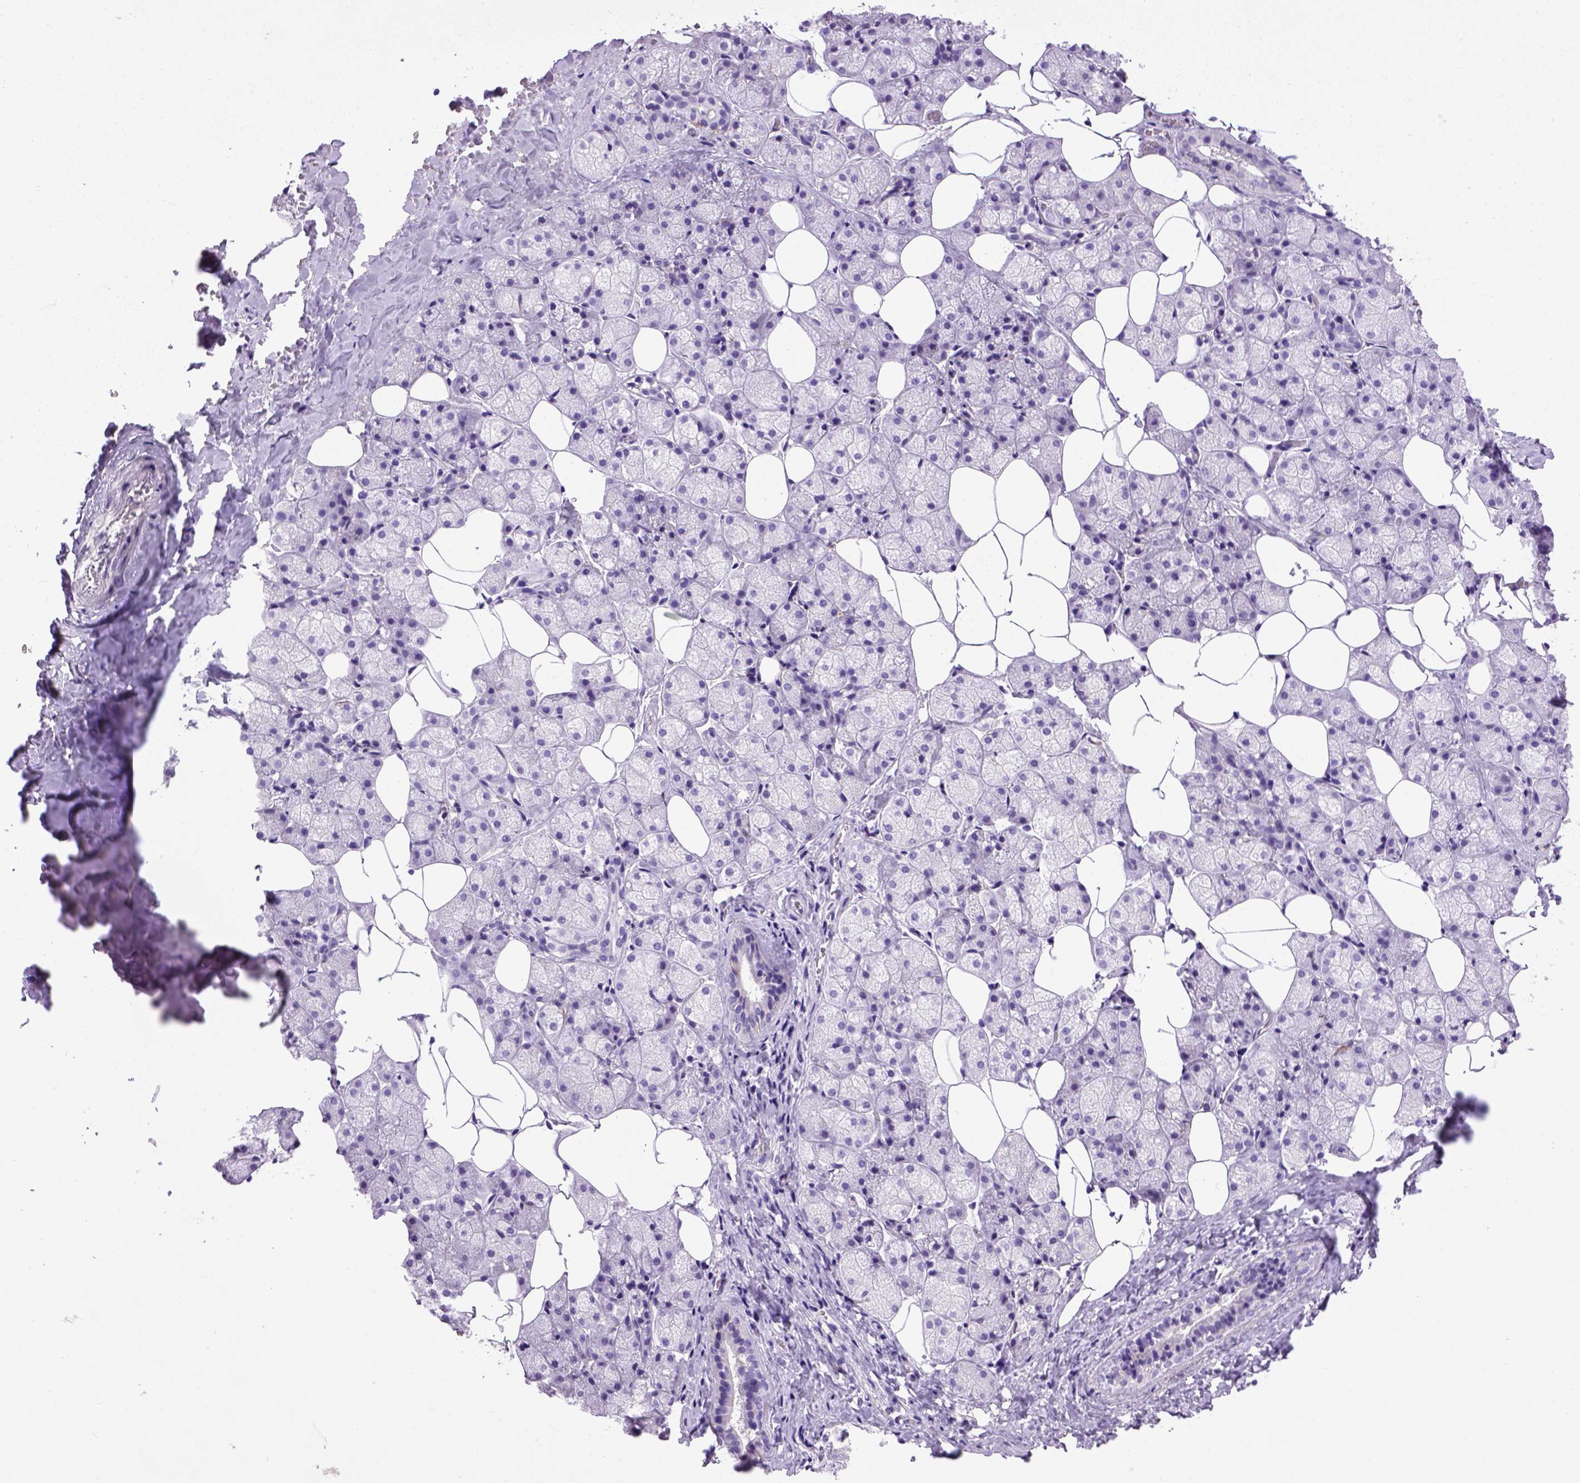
{"staining": {"intensity": "negative", "quantity": "none", "location": "none"}, "tissue": "salivary gland", "cell_type": "Glandular cells", "image_type": "normal", "snomed": [{"axis": "morphology", "description": "Normal tissue, NOS"}, {"axis": "topography", "description": "Salivary gland"}], "caption": "Immunohistochemistry (IHC) histopathology image of unremarkable salivary gland: salivary gland stained with DAB displays no significant protein expression in glandular cells. (DAB (3,3'-diaminobenzidine) immunohistochemistry (IHC), high magnification).", "gene": "ITGAX", "patient": {"sex": "male", "age": 38}}